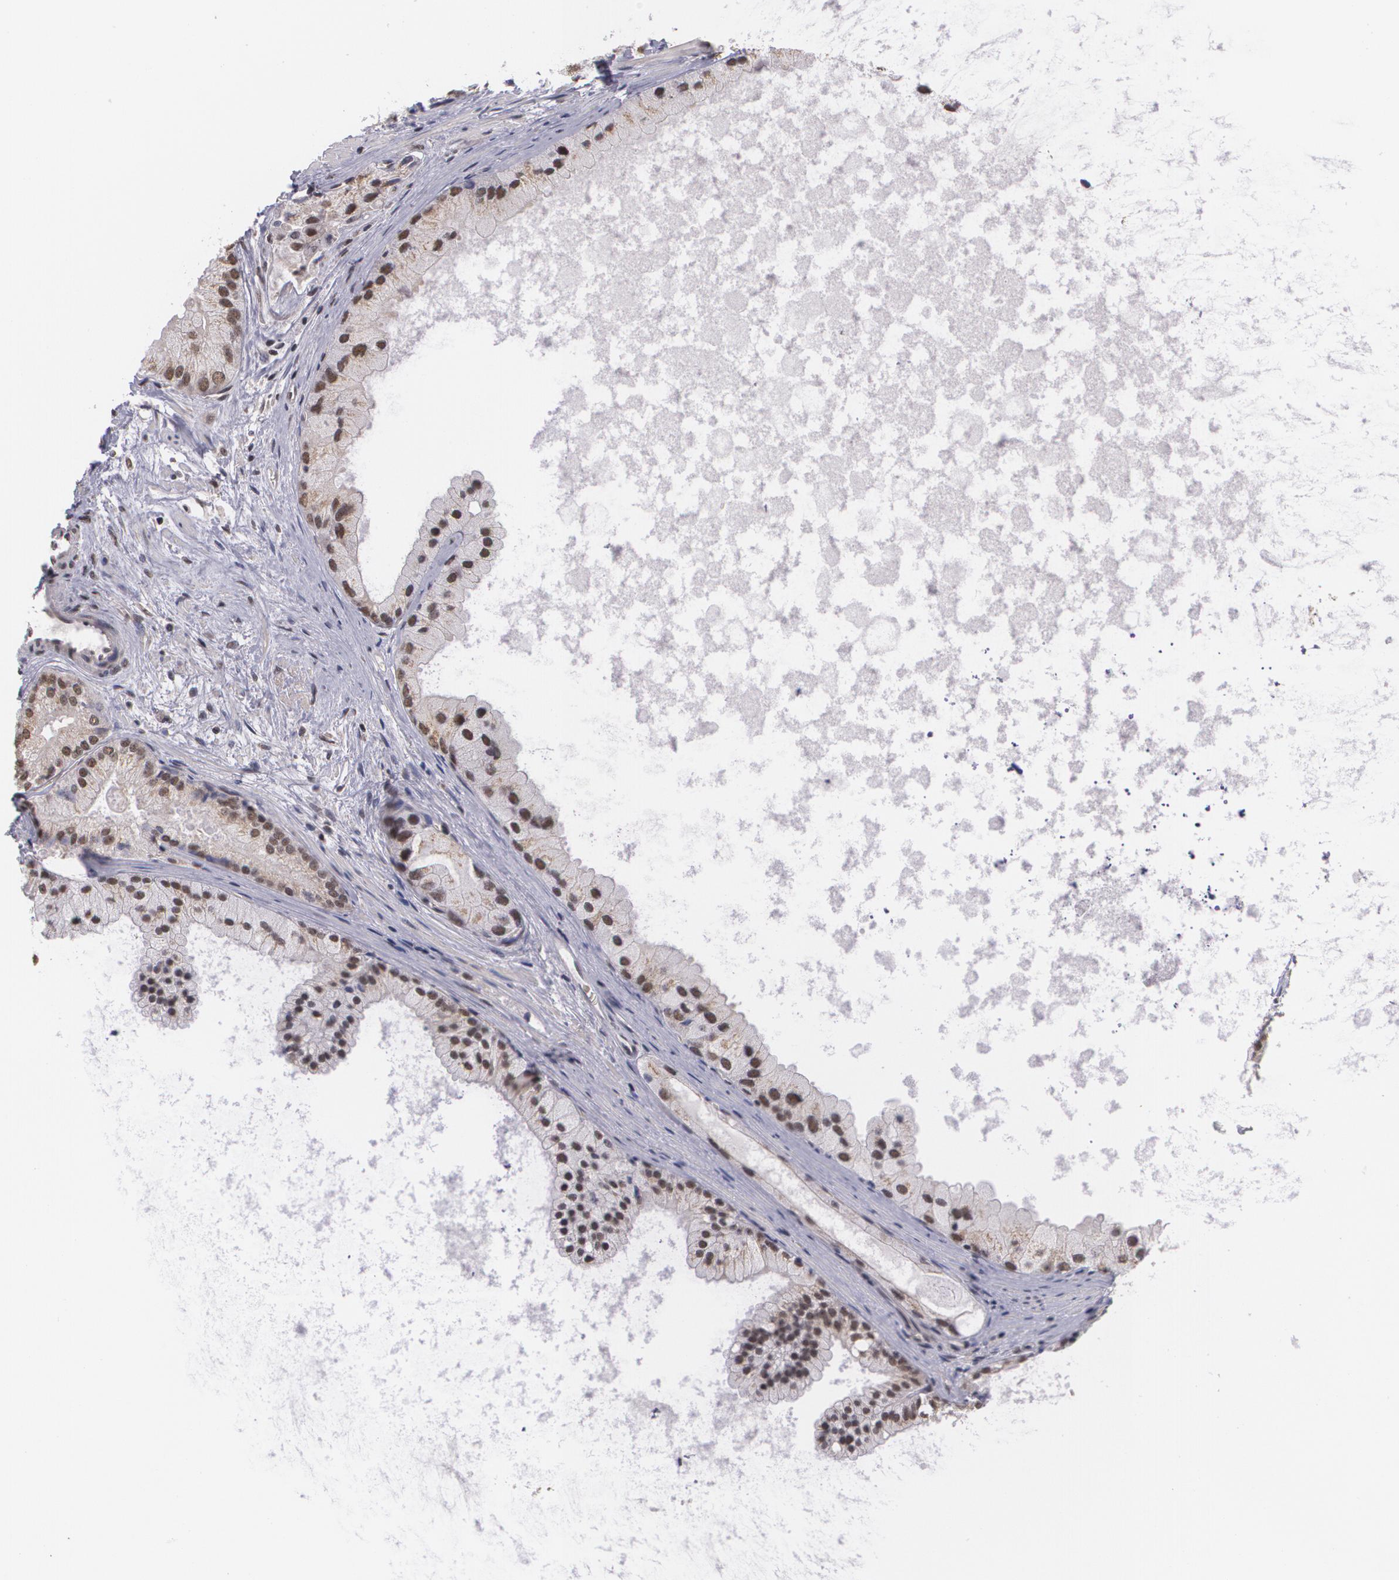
{"staining": {"intensity": "moderate", "quantity": ">75%", "location": "nuclear"}, "tissue": "prostate cancer", "cell_type": "Tumor cells", "image_type": "cancer", "snomed": [{"axis": "morphology", "description": "Adenocarcinoma, Medium grade"}, {"axis": "topography", "description": "Prostate"}], "caption": "Tumor cells show moderate nuclear staining in approximately >75% of cells in prostate cancer (medium-grade adenocarcinoma).", "gene": "ALX1", "patient": {"sex": "male", "age": 70}}